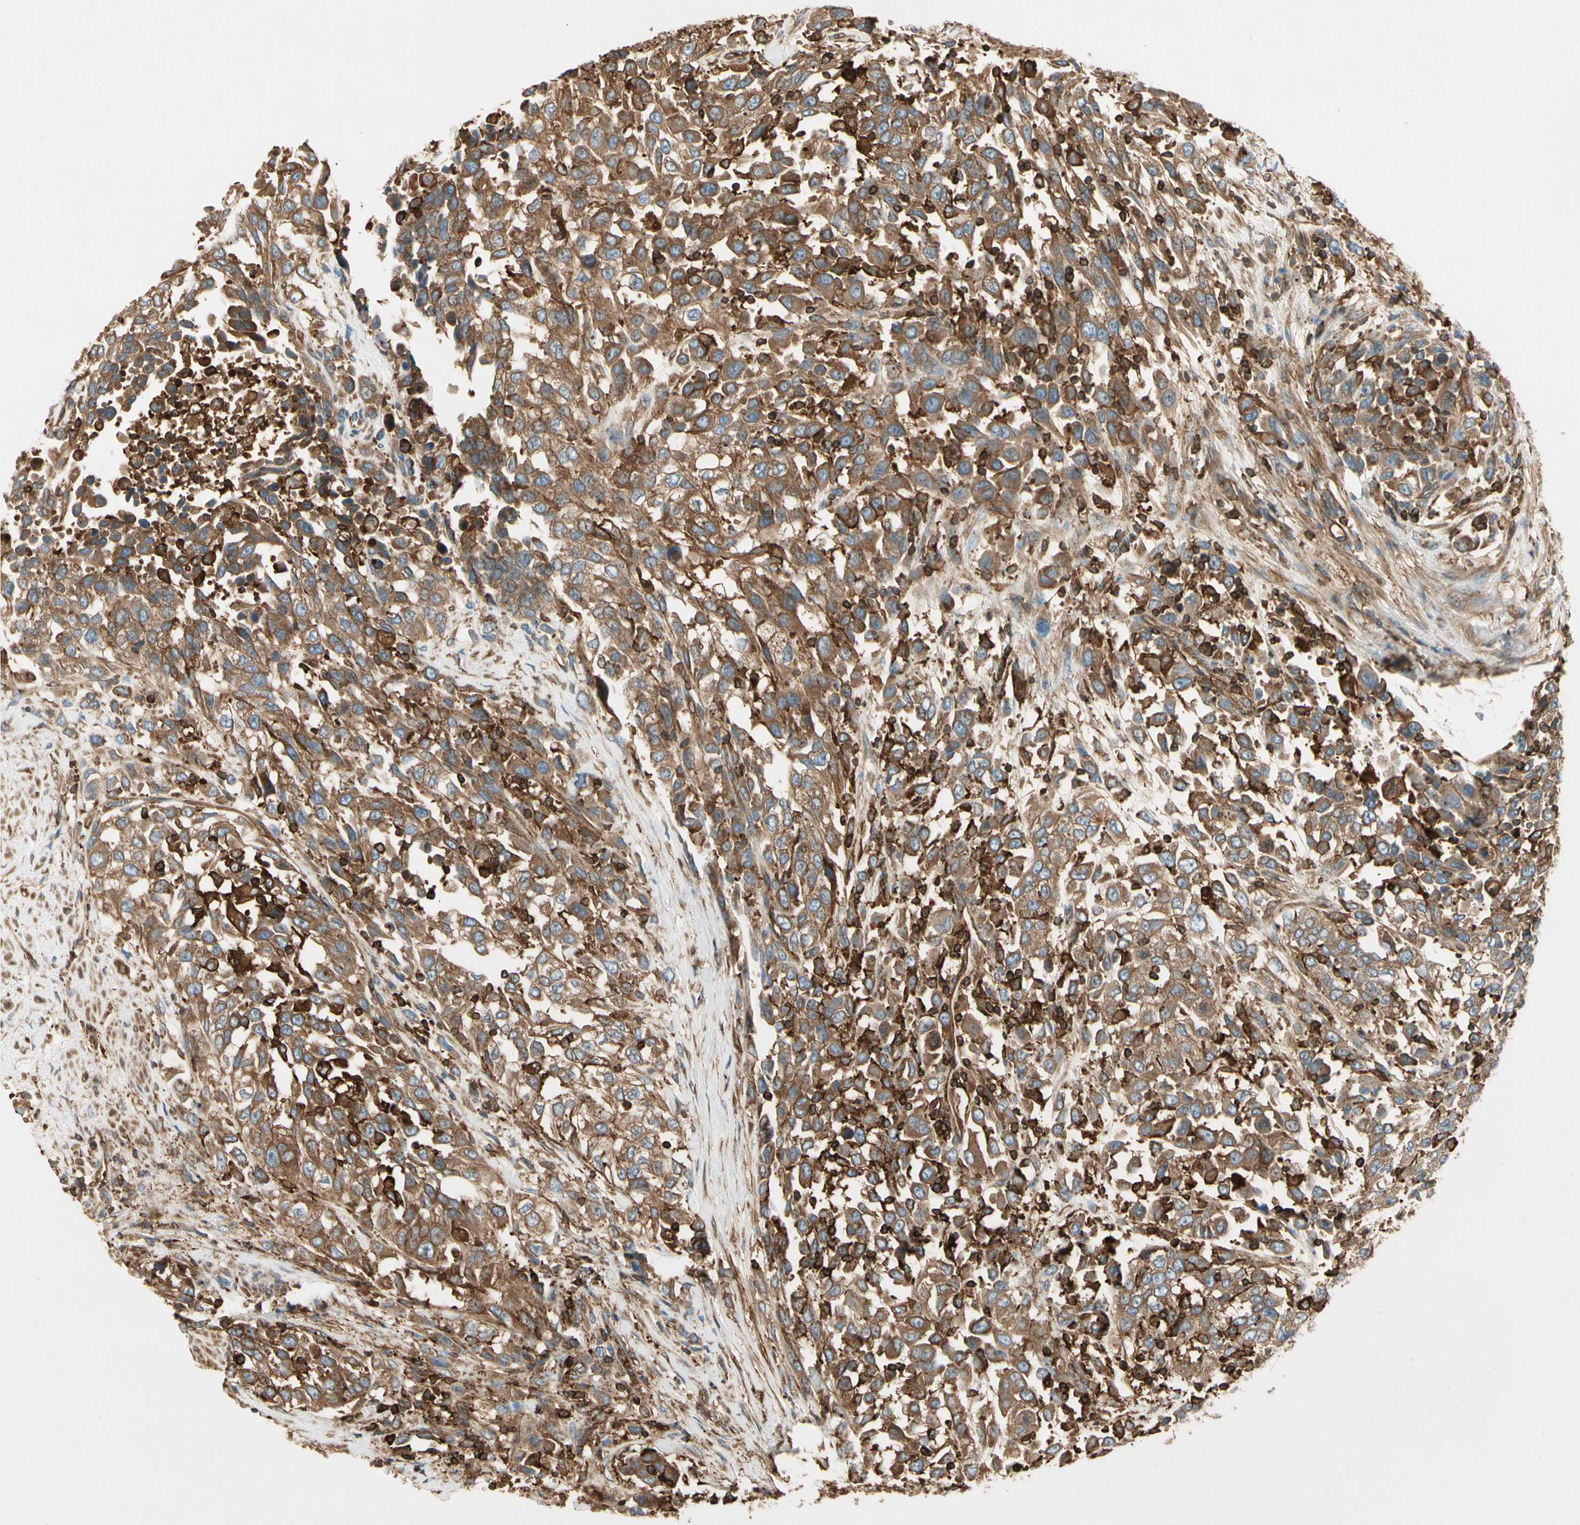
{"staining": {"intensity": "moderate", "quantity": ">75%", "location": "cytoplasmic/membranous"}, "tissue": "urothelial cancer", "cell_type": "Tumor cells", "image_type": "cancer", "snomed": [{"axis": "morphology", "description": "Urothelial carcinoma, High grade"}, {"axis": "topography", "description": "Urinary bladder"}], "caption": "Immunohistochemical staining of urothelial carcinoma (high-grade) demonstrates moderate cytoplasmic/membranous protein staining in approximately >75% of tumor cells.", "gene": "ARPC2", "patient": {"sex": "female", "age": 80}}